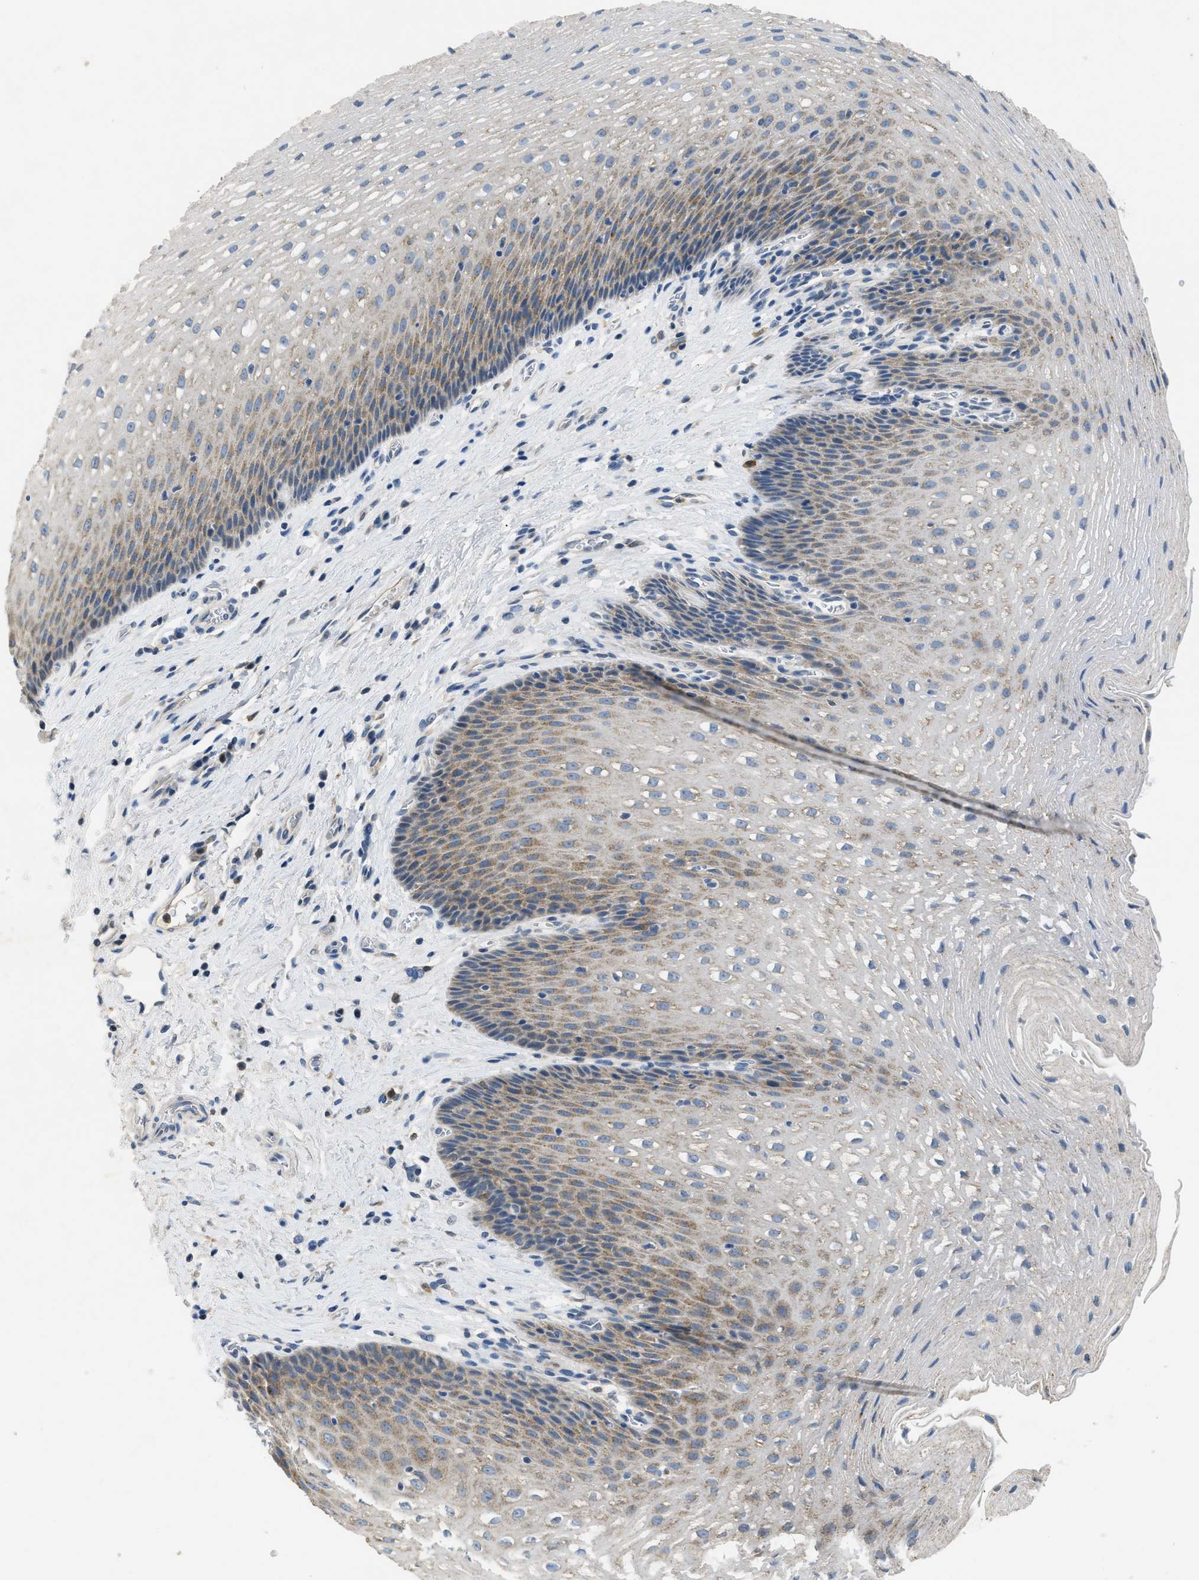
{"staining": {"intensity": "weak", "quantity": "25%-75%", "location": "cytoplasmic/membranous"}, "tissue": "esophagus", "cell_type": "Squamous epithelial cells", "image_type": "normal", "snomed": [{"axis": "morphology", "description": "Normal tissue, NOS"}, {"axis": "topography", "description": "Esophagus"}], "caption": "Protein positivity by immunohistochemistry (IHC) exhibits weak cytoplasmic/membranous positivity in approximately 25%-75% of squamous epithelial cells in unremarkable esophagus.", "gene": "TOMM34", "patient": {"sex": "male", "age": 48}}